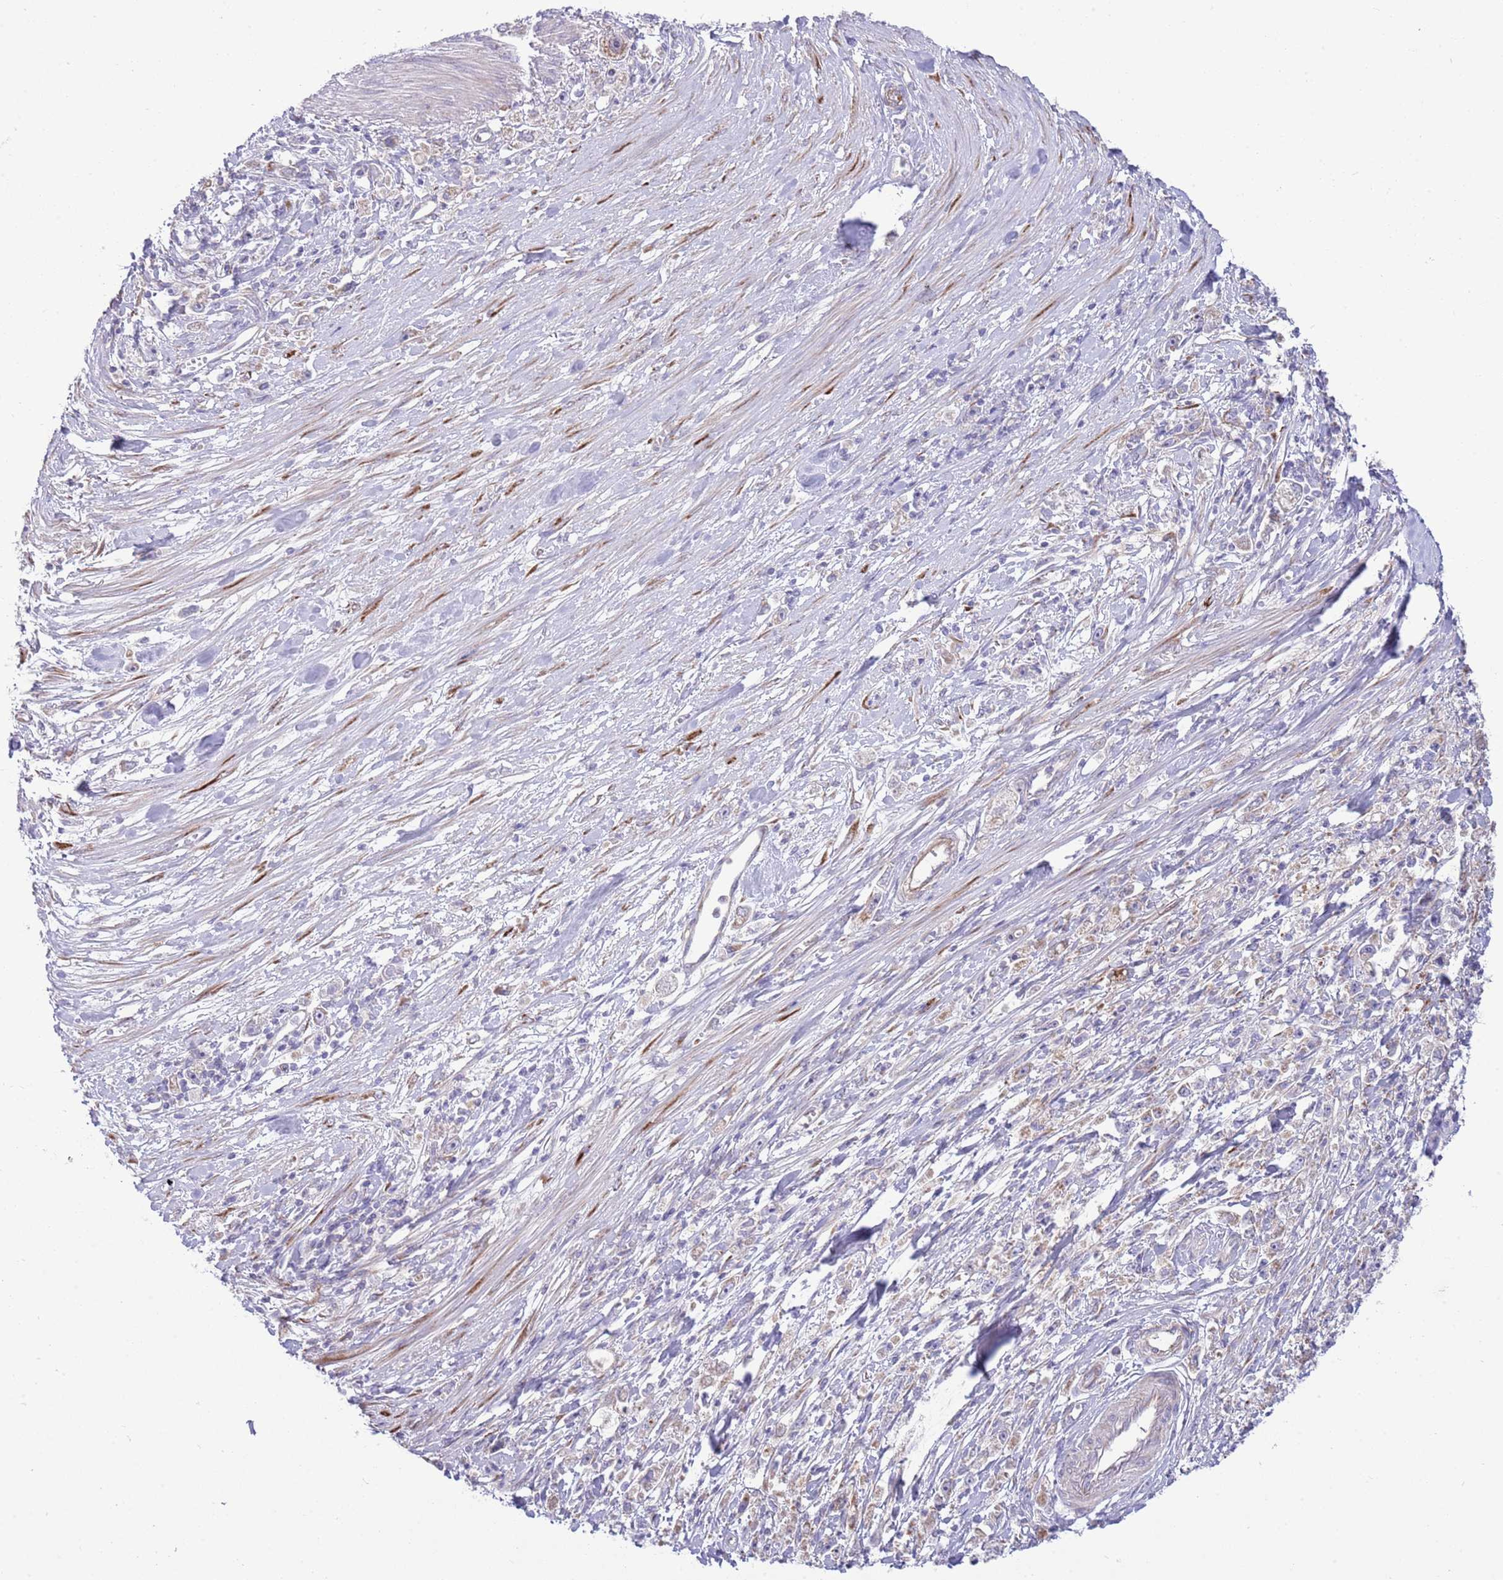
{"staining": {"intensity": "negative", "quantity": "none", "location": "none"}, "tissue": "stomach cancer", "cell_type": "Tumor cells", "image_type": "cancer", "snomed": [{"axis": "morphology", "description": "Adenocarcinoma, NOS"}, {"axis": "topography", "description": "Stomach"}], "caption": "Stomach cancer (adenocarcinoma) was stained to show a protein in brown. There is no significant positivity in tumor cells.", "gene": "TOMM5", "patient": {"sex": "female", "age": 59}}